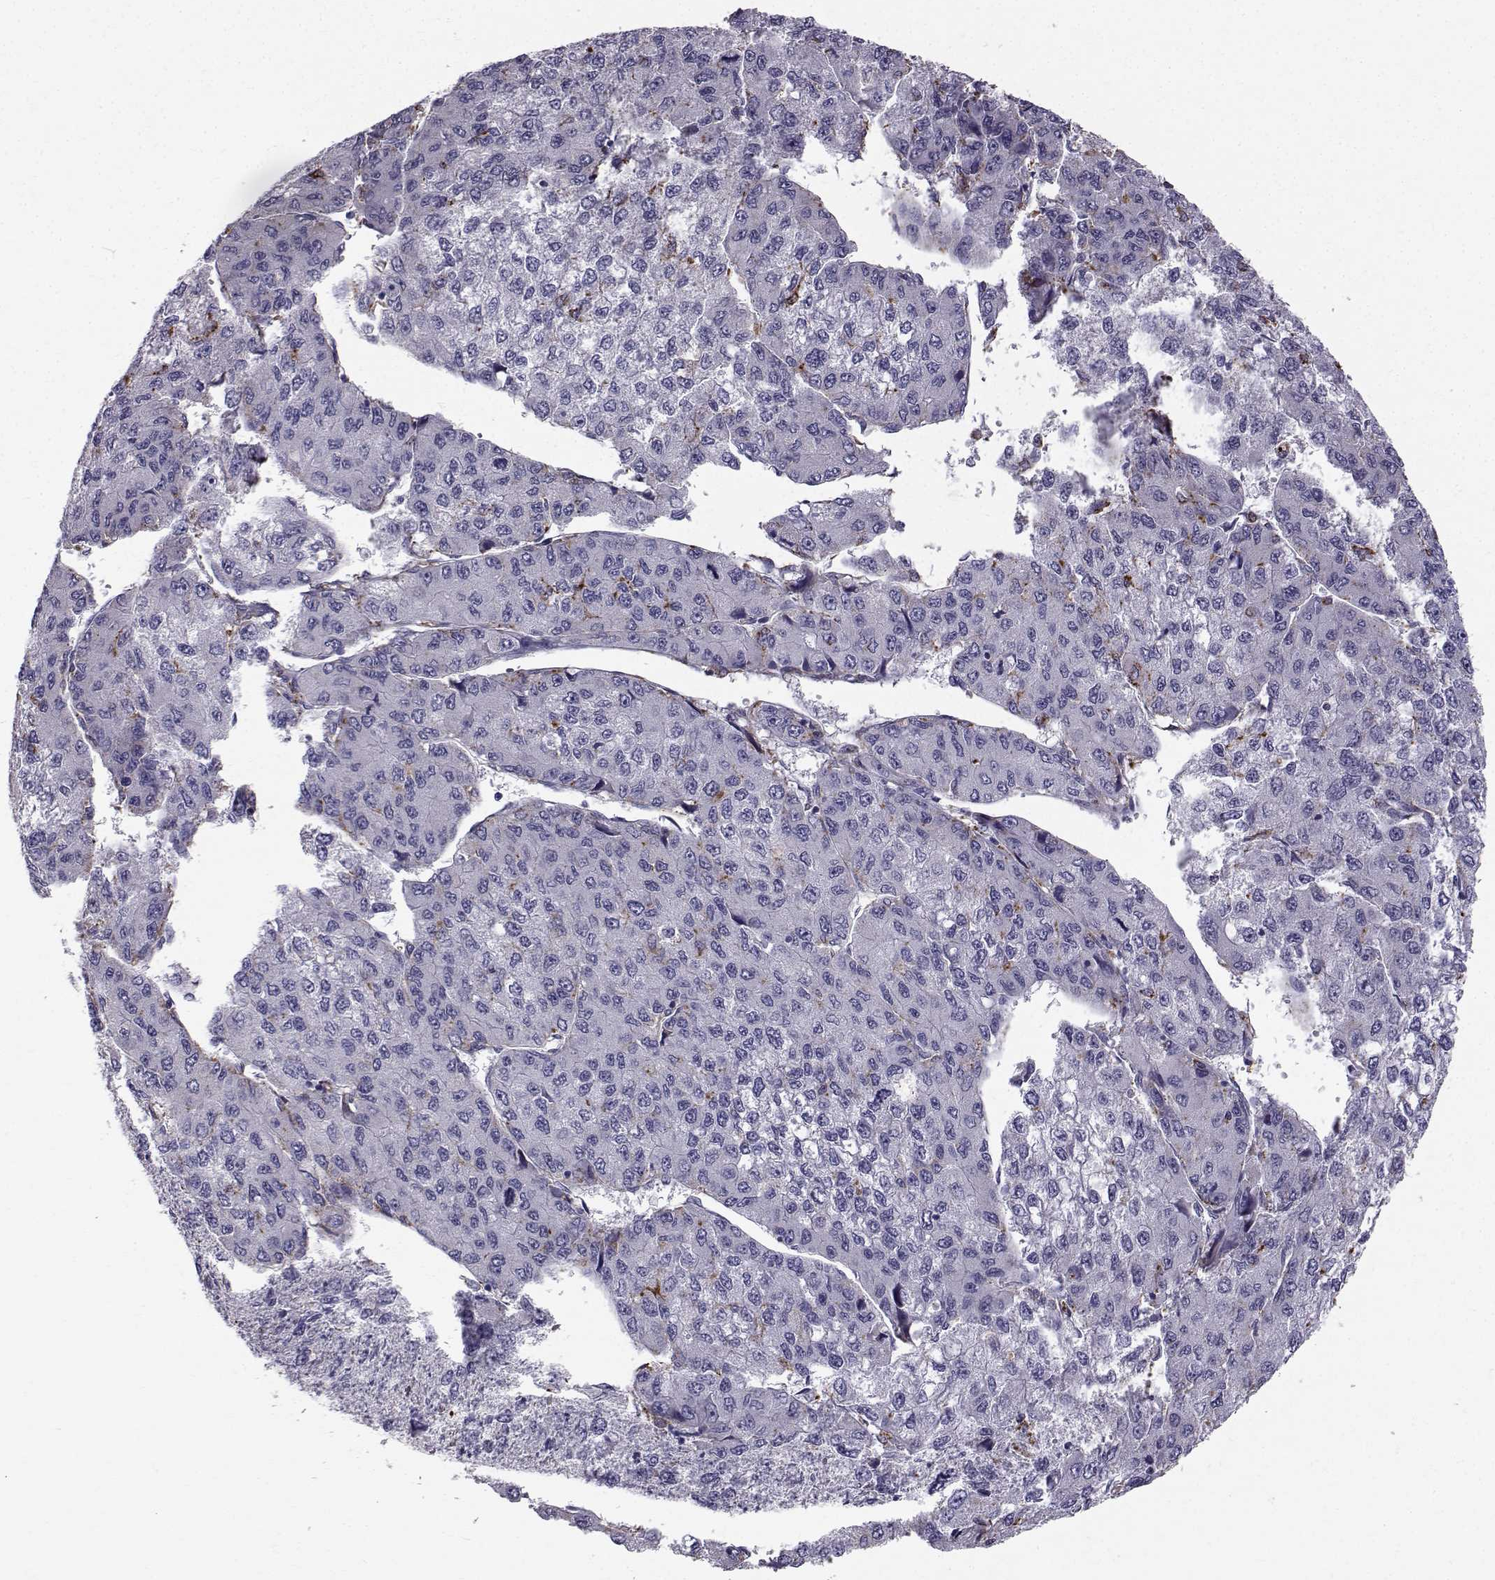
{"staining": {"intensity": "moderate", "quantity": "<25%", "location": "cytoplasmic/membranous"}, "tissue": "liver cancer", "cell_type": "Tumor cells", "image_type": "cancer", "snomed": [{"axis": "morphology", "description": "Carcinoma, Hepatocellular, NOS"}, {"axis": "topography", "description": "Liver"}], "caption": "This histopathology image shows IHC staining of liver cancer (hepatocellular carcinoma), with low moderate cytoplasmic/membranous expression in about <25% of tumor cells.", "gene": "CALCR", "patient": {"sex": "female", "age": 66}}